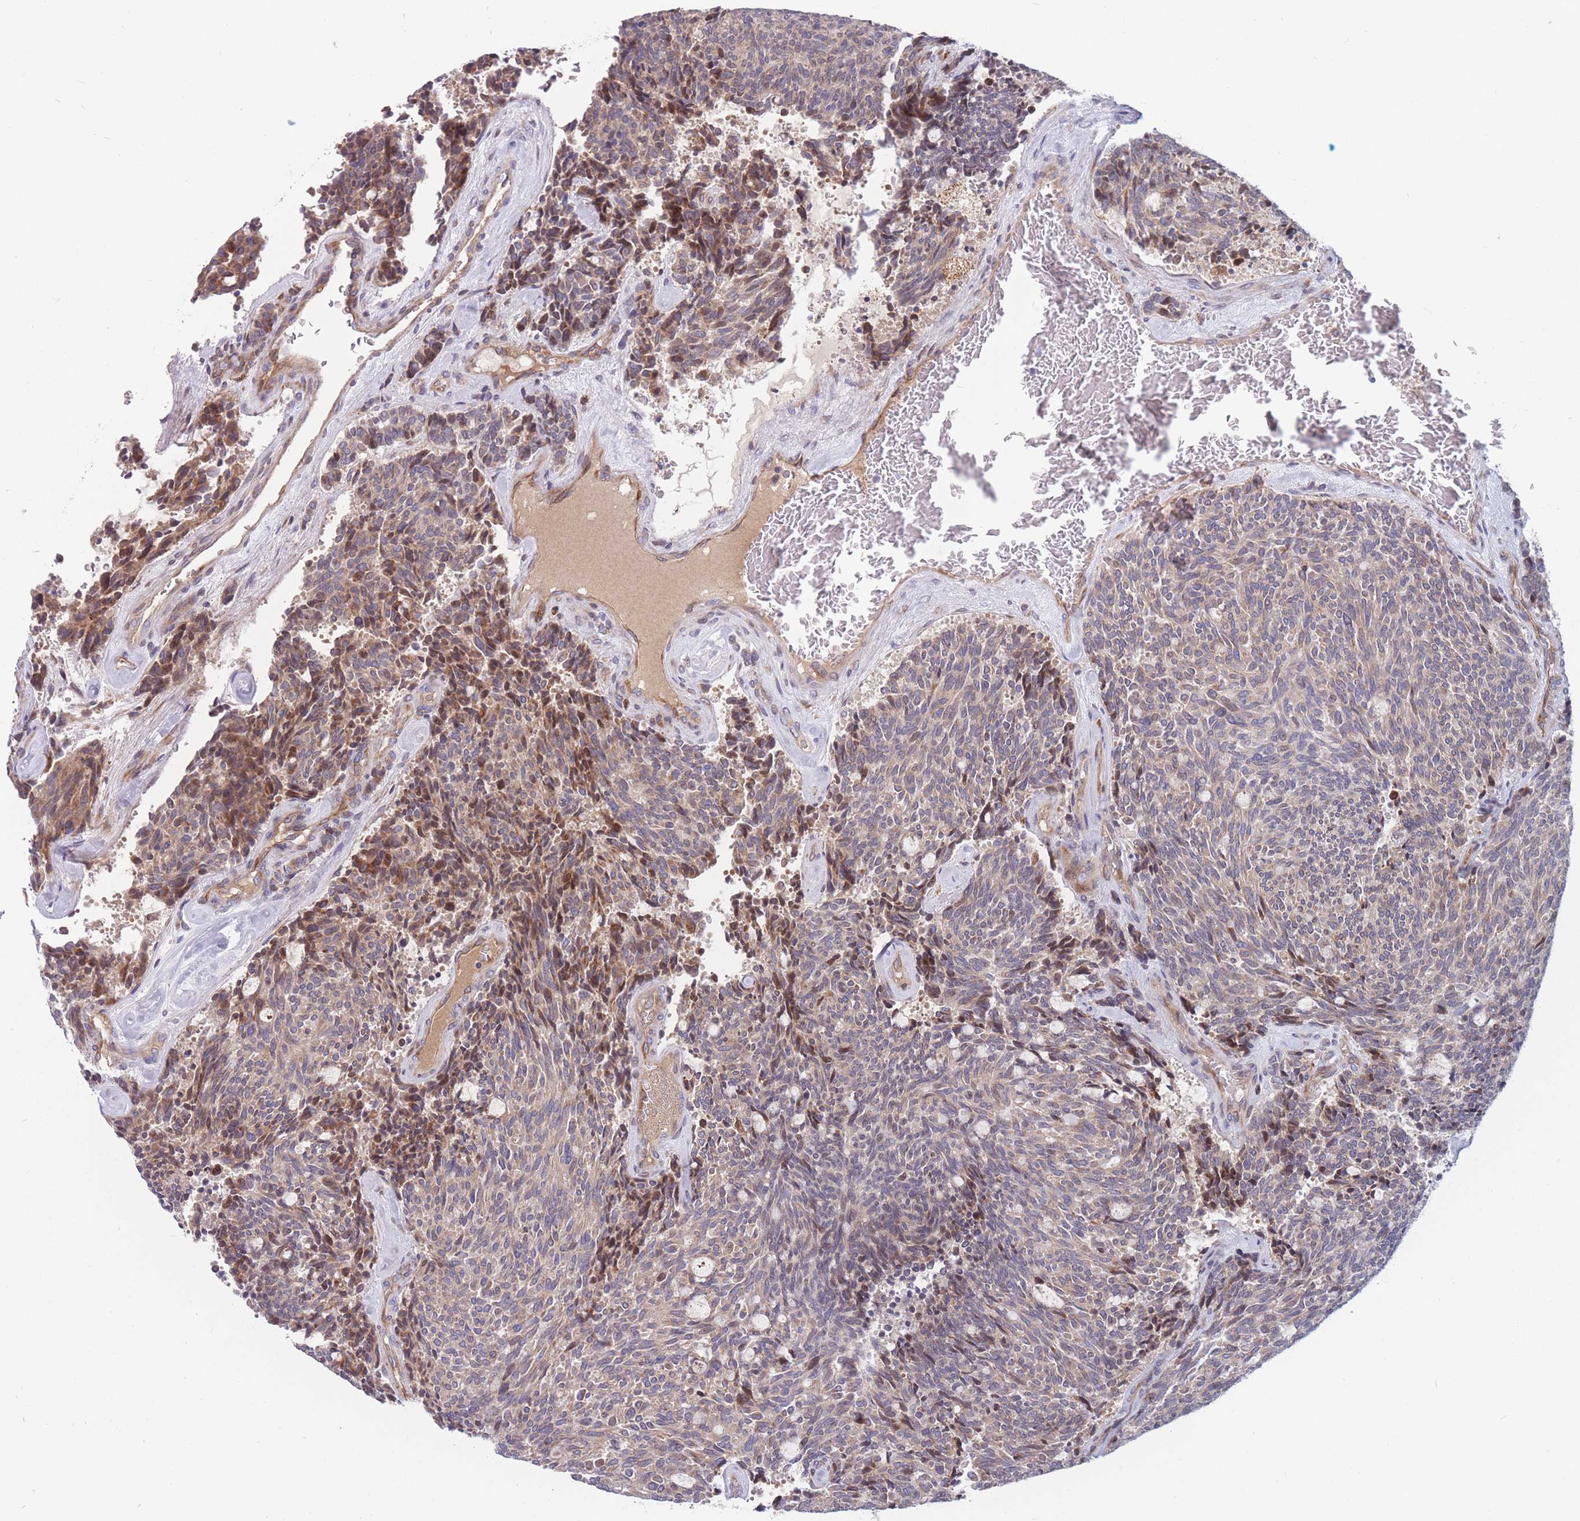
{"staining": {"intensity": "weak", "quantity": ">75%", "location": "cytoplasmic/membranous"}, "tissue": "carcinoid", "cell_type": "Tumor cells", "image_type": "cancer", "snomed": [{"axis": "morphology", "description": "Carcinoid, malignant, NOS"}, {"axis": "topography", "description": "Pancreas"}], "caption": "Human carcinoid stained with a brown dye exhibits weak cytoplasmic/membranous positive expression in approximately >75% of tumor cells.", "gene": "TMEM131L", "patient": {"sex": "female", "age": 54}}